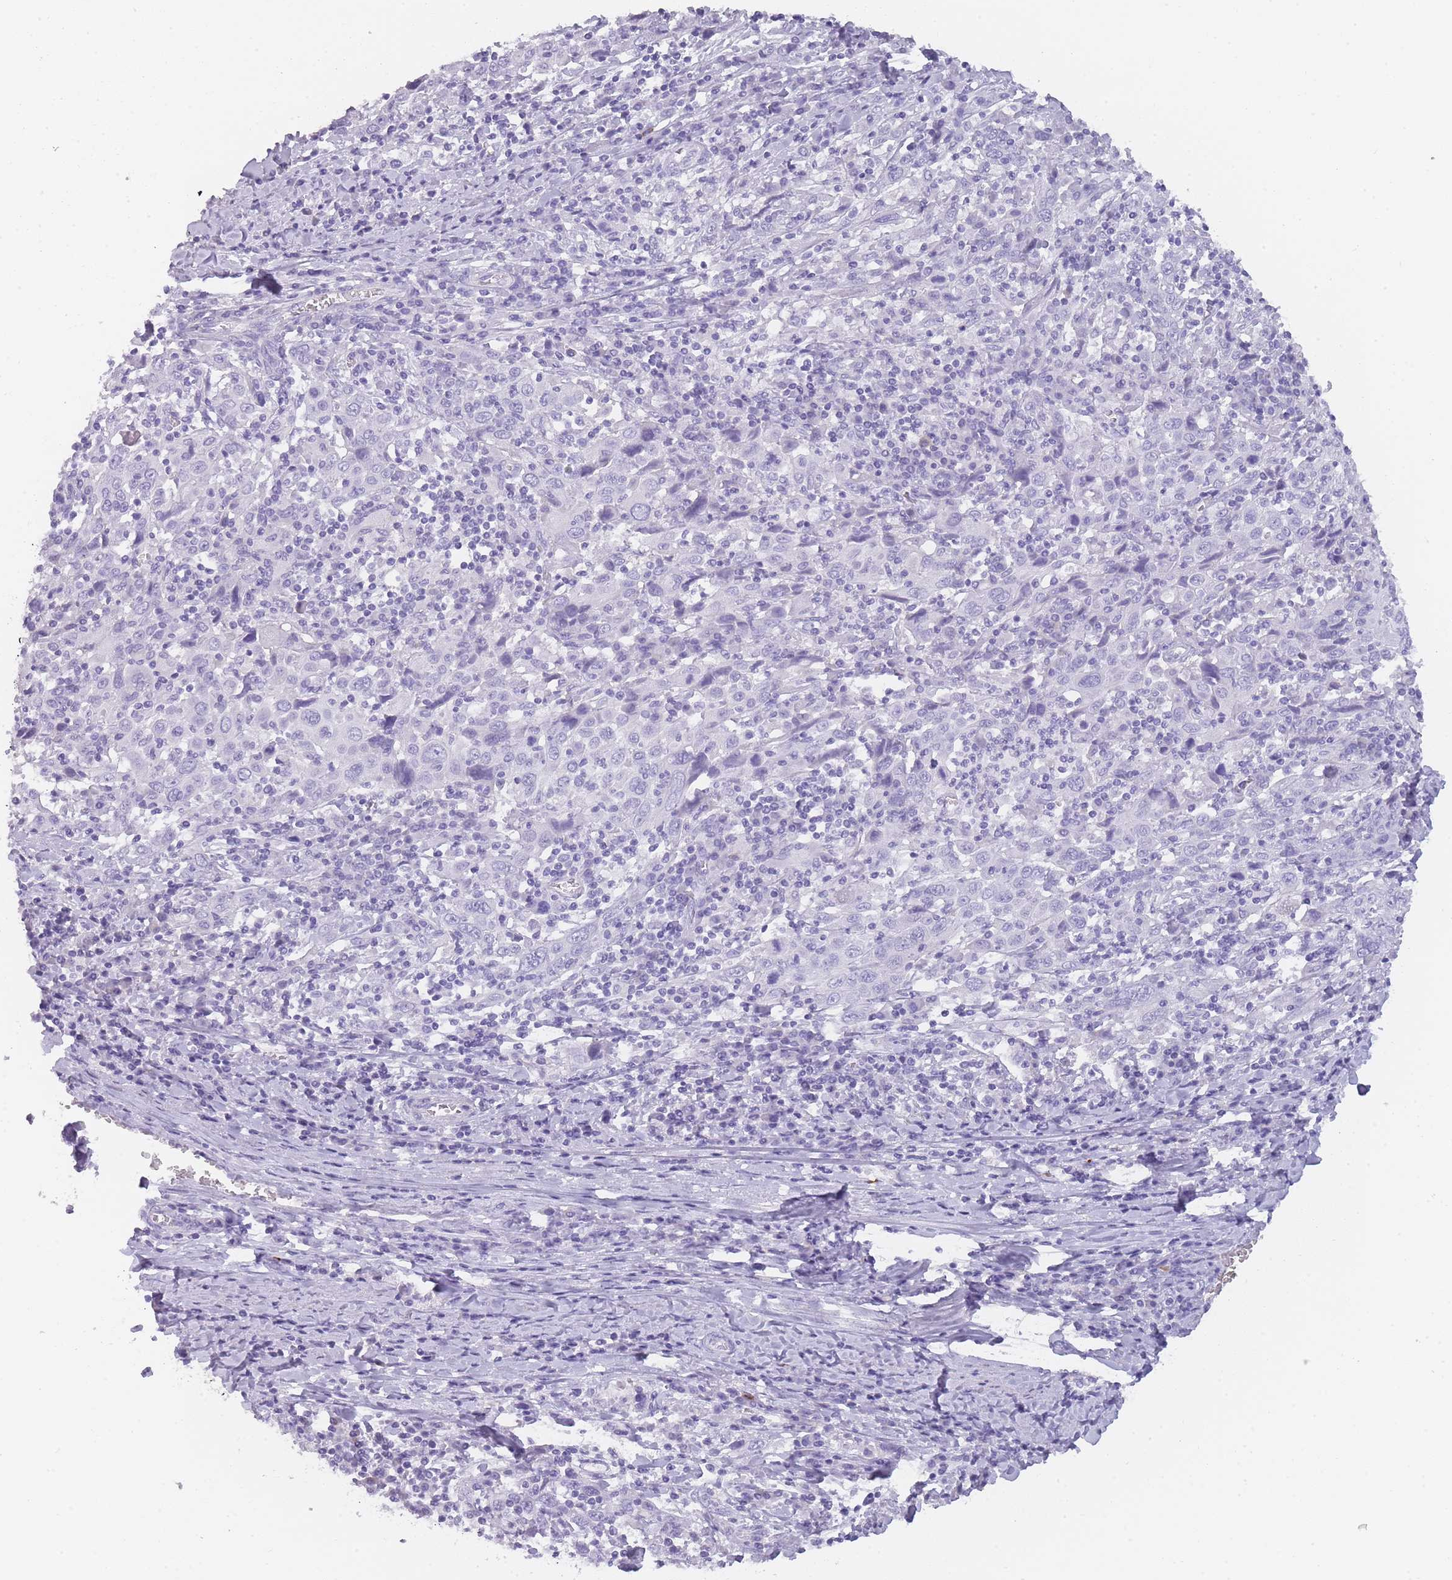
{"staining": {"intensity": "negative", "quantity": "none", "location": "none"}, "tissue": "cervical cancer", "cell_type": "Tumor cells", "image_type": "cancer", "snomed": [{"axis": "morphology", "description": "Squamous cell carcinoma, NOS"}, {"axis": "topography", "description": "Cervix"}], "caption": "Micrograph shows no protein expression in tumor cells of cervical cancer tissue.", "gene": "TCP11", "patient": {"sex": "female", "age": 46}}